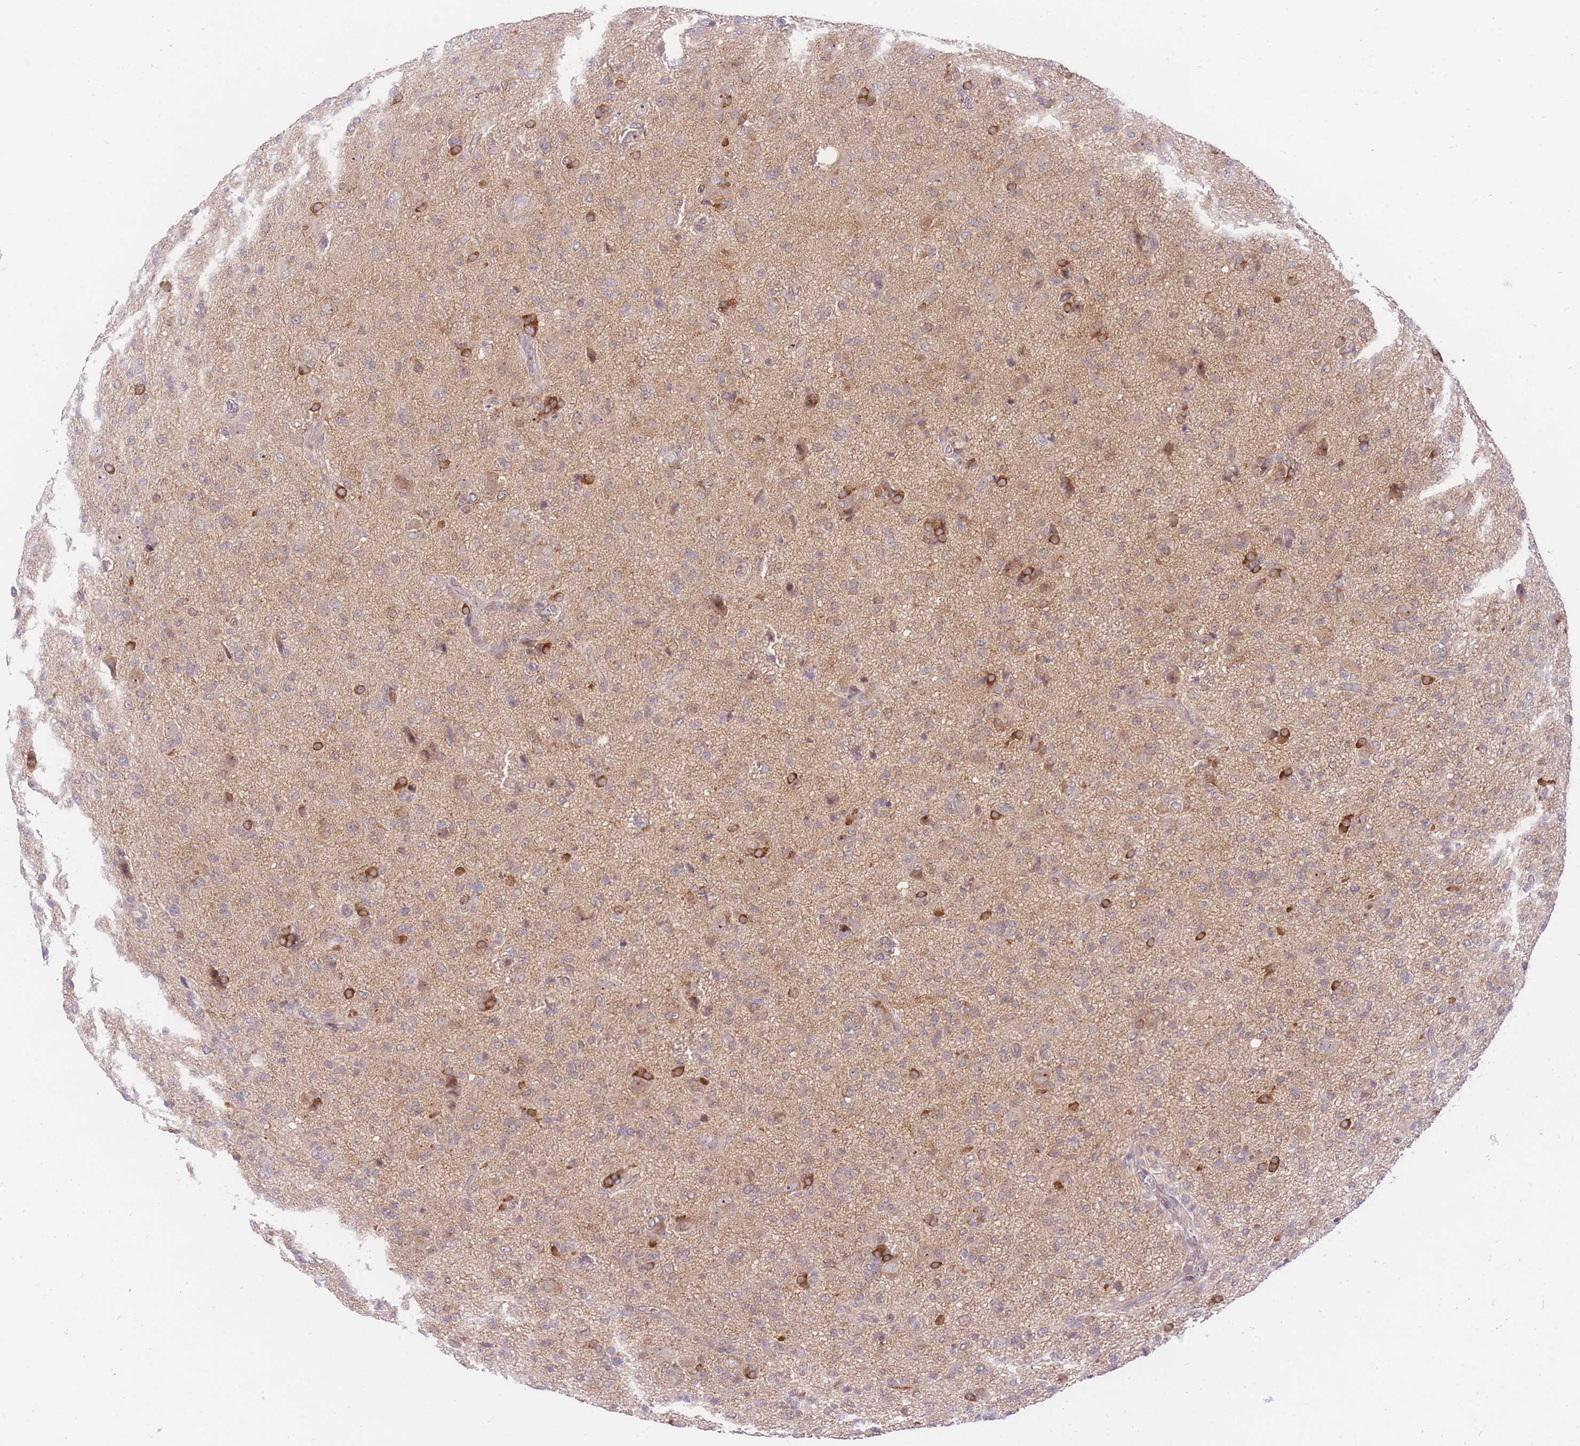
{"staining": {"intensity": "strong", "quantity": "<25%", "location": "cytoplasmic/membranous"}, "tissue": "glioma", "cell_type": "Tumor cells", "image_type": "cancer", "snomed": [{"axis": "morphology", "description": "Glioma, malignant, High grade"}, {"axis": "topography", "description": "Brain"}], "caption": "Immunohistochemistry histopathology image of neoplastic tissue: malignant glioma (high-grade) stained using IHC shows medium levels of strong protein expression localized specifically in the cytoplasmic/membranous of tumor cells, appearing as a cytoplasmic/membranous brown color.", "gene": "STK39", "patient": {"sex": "female", "age": 57}}